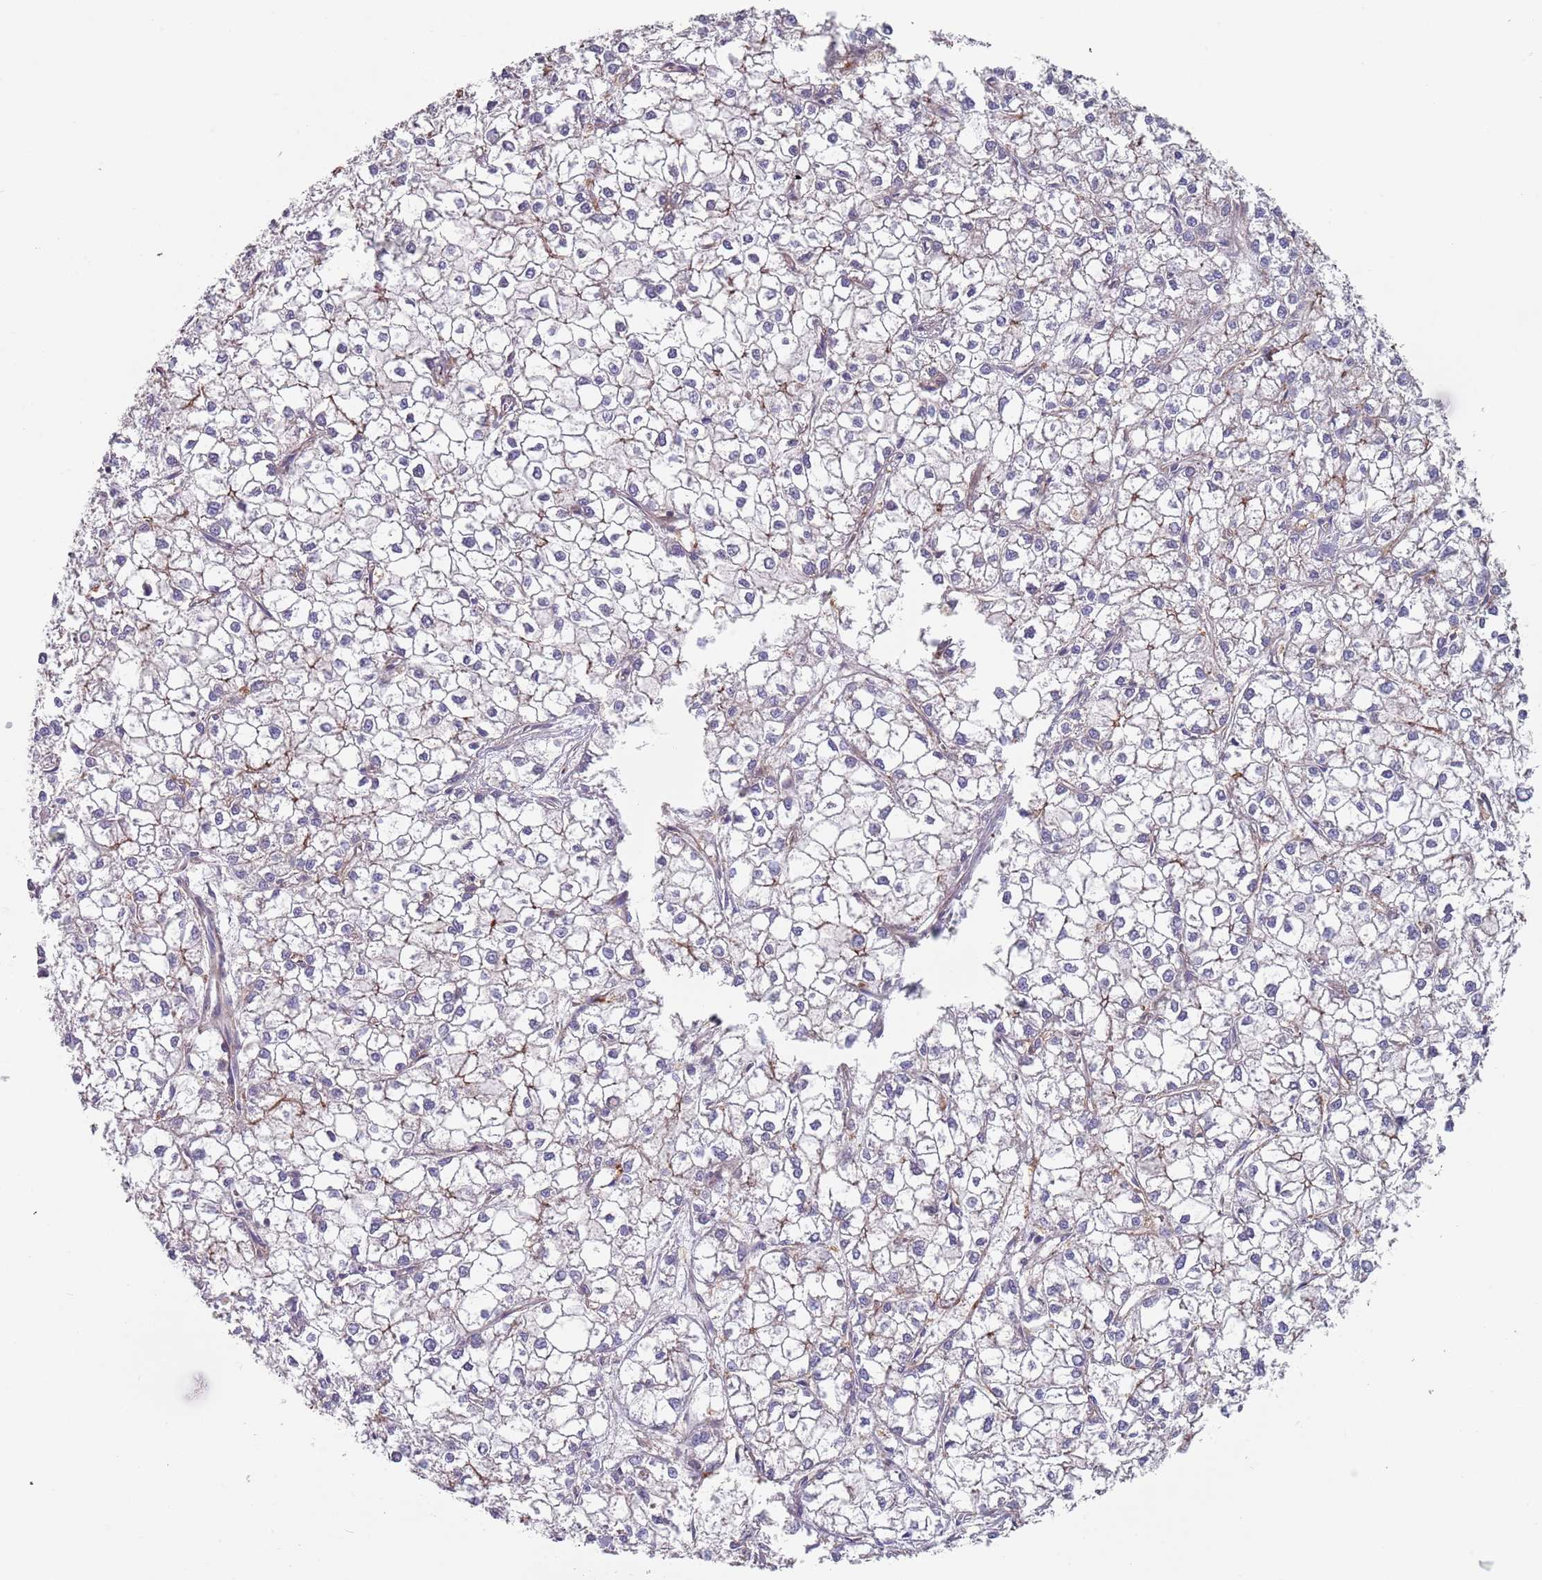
{"staining": {"intensity": "negative", "quantity": "none", "location": "none"}, "tissue": "liver cancer", "cell_type": "Tumor cells", "image_type": "cancer", "snomed": [{"axis": "morphology", "description": "Carcinoma, Hepatocellular, NOS"}, {"axis": "topography", "description": "Liver"}], "caption": "IHC photomicrograph of human liver cancer (hepatocellular carcinoma) stained for a protein (brown), which exhibits no staining in tumor cells. (Brightfield microscopy of DAB (3,3'-diaminobenzidine) immunohistochemistry (IHC) at high magnification).", "gene": "APPL2", "patient": {"sex": "female", "age": 43}}